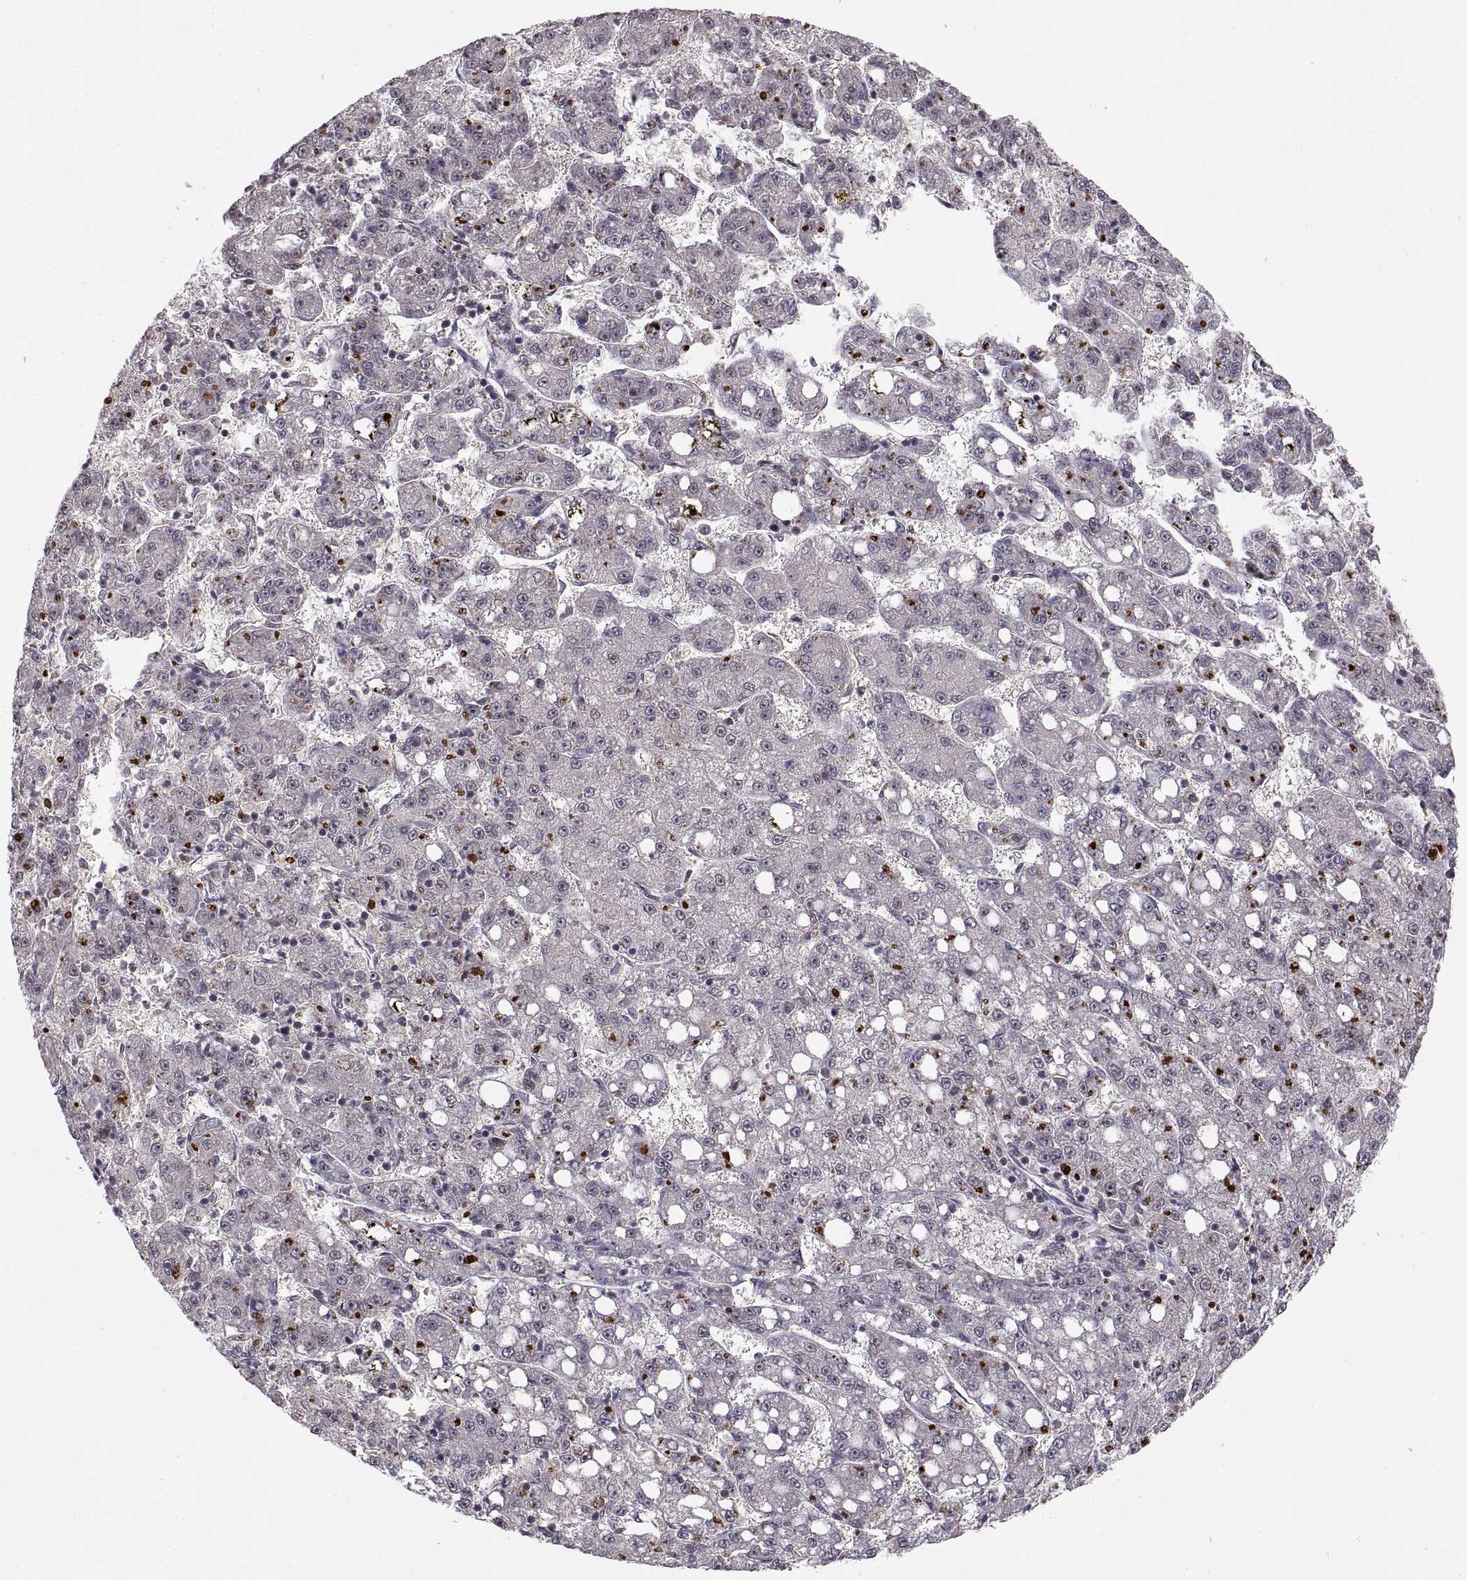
{"staining": {"intensity": "negative", "quantity": "none", "location": "none"}, "tissue": "liver cancer", "cell_type": "Tumor cells", "image_type": "cancer", "snomed": [{"axis": "morphology", "description": "Carcinoma, Hepatocellular, NOS"}, {"axis": "topography", "description": "Liver"}], "caption": "Image shows no protein expression in tumor cells of hepatocellular carcinoma (liver) tissue.", "gene": "CHFR", "patient": {"sex": "female", "age": 65}}